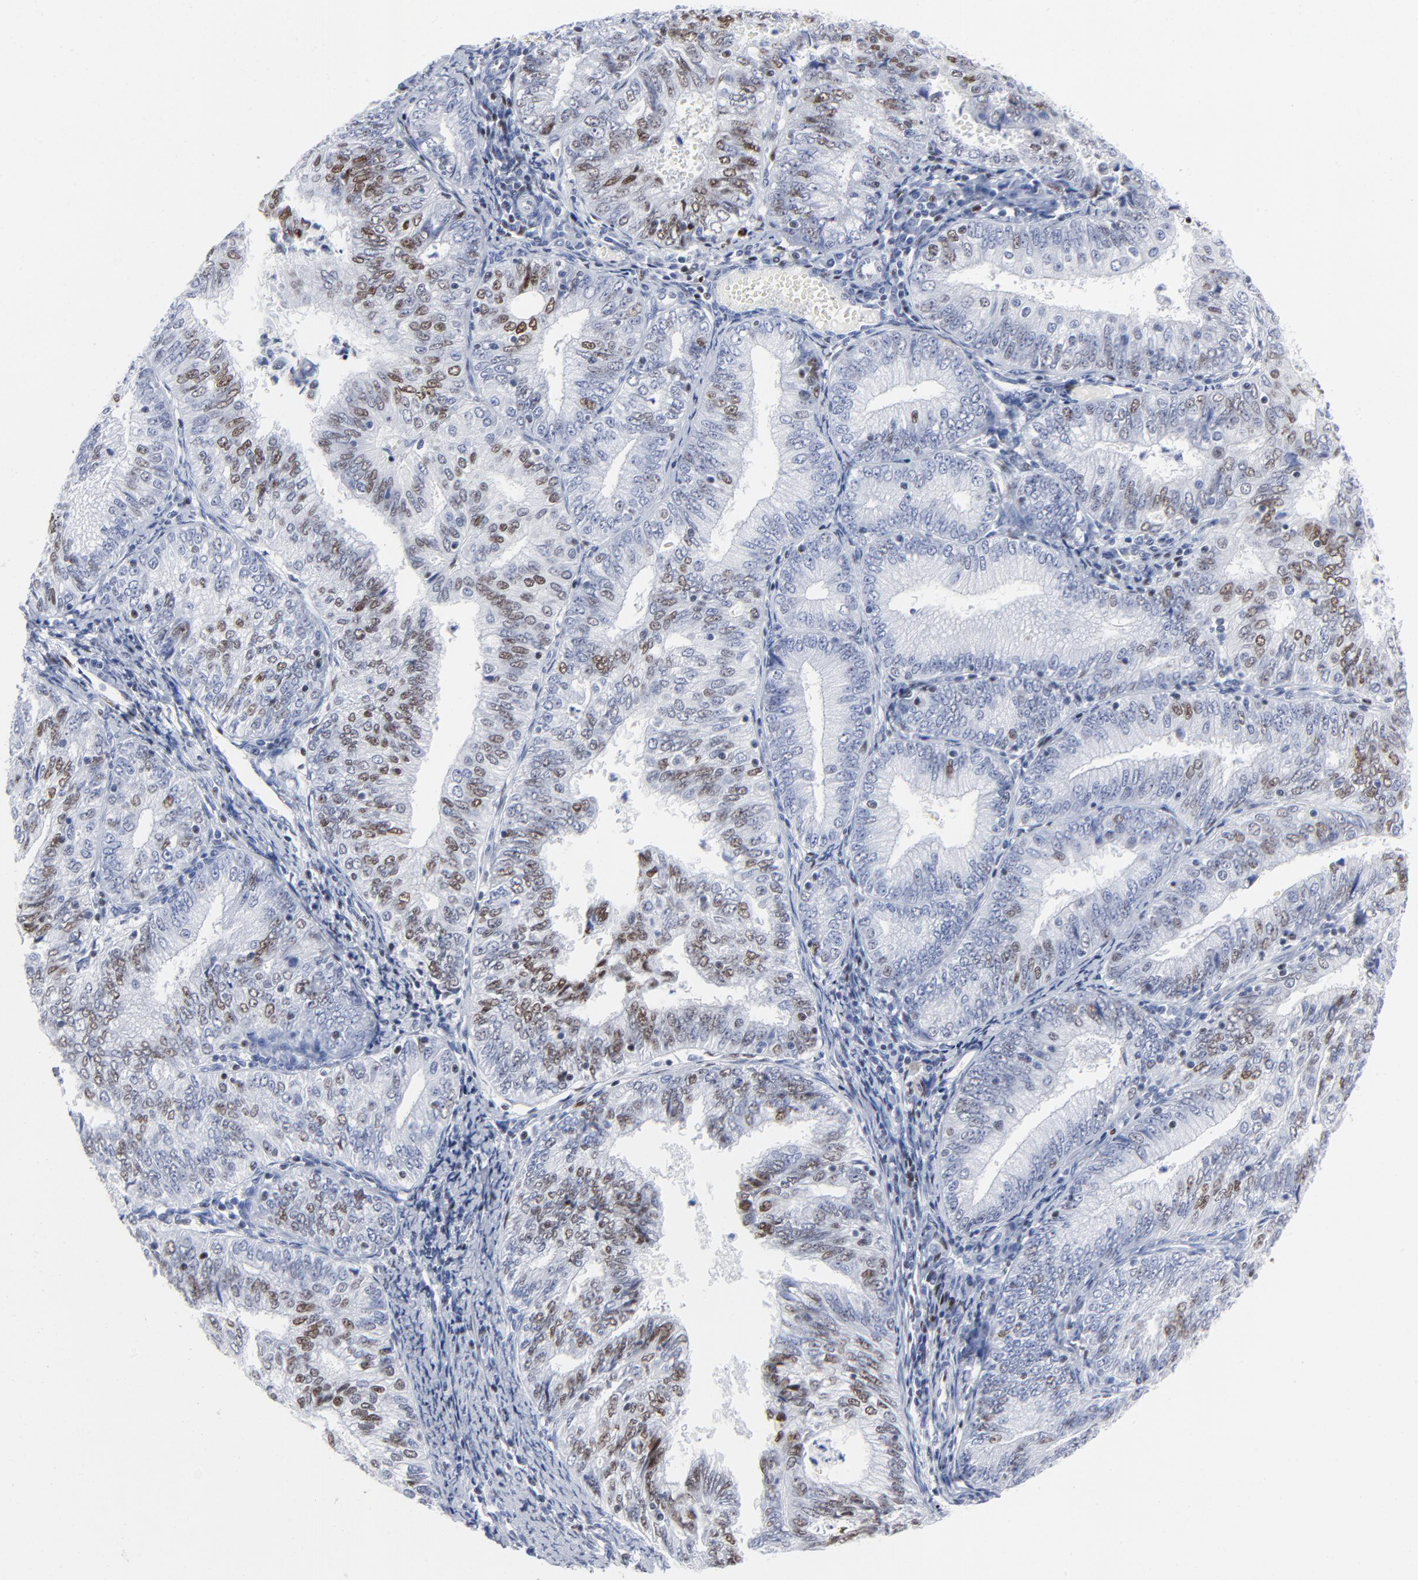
{"staining": {"intensity": "moderate", "quantity": "25%-75%", "location": "nuclear"}, "tissue": "endometrial cancer", "cell_type": "Tumor cells", "image_type": "cancer", "snomed": [{"axis": "morphology", "description": "Adenocarcinoma, NOS"}, {"axis": "topography", "description": "Endometrium"}], "caption": "Adenocarcinoma (endometrial) stained with a protein marker exhibits moderate staining in tumor cells.", "gene": "JUN", "patient": {"sex": "female", "age": 69}}